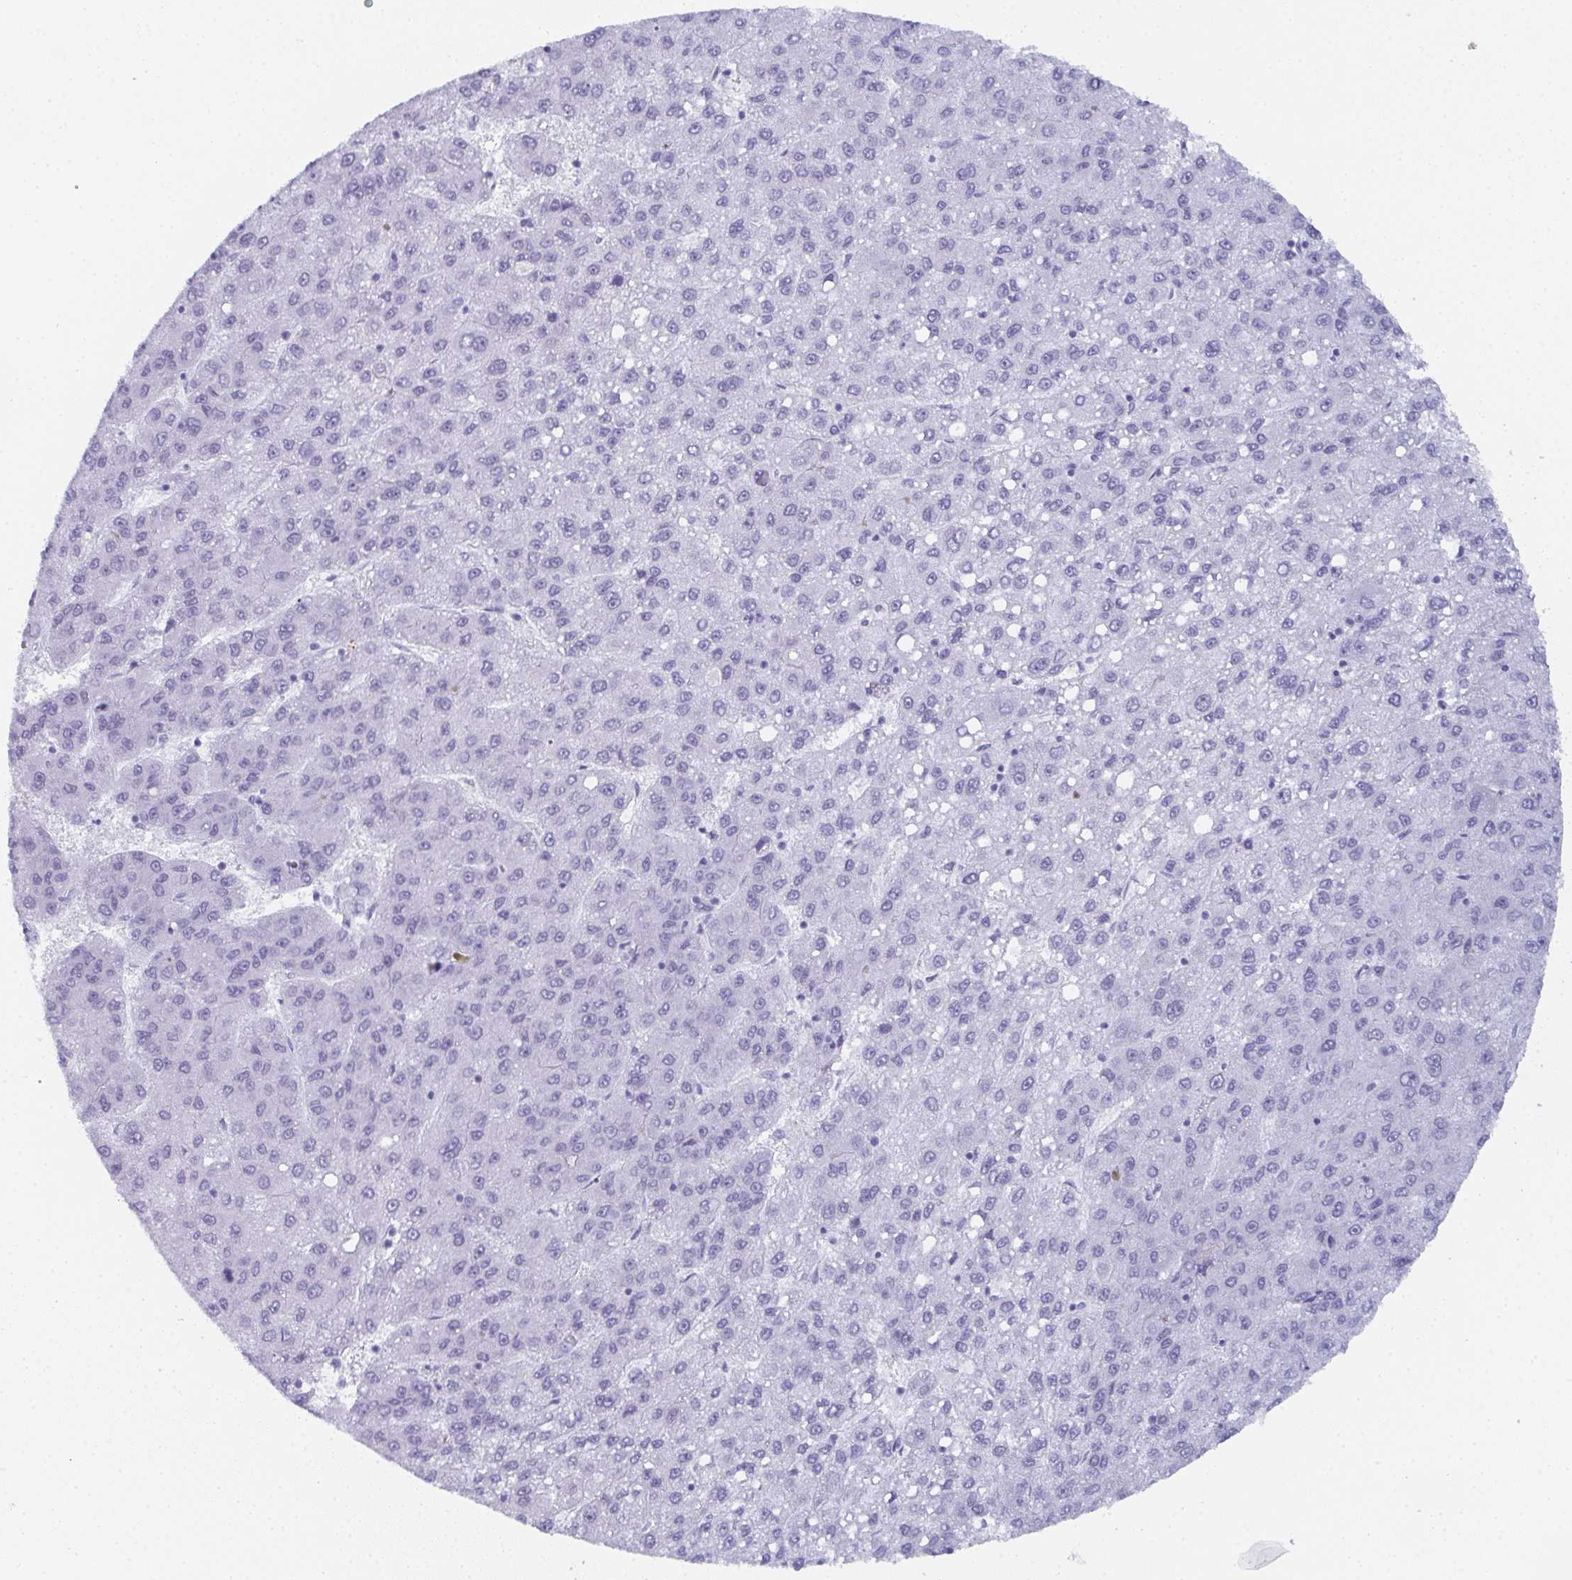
{"staining": {"intensity": "negative", "quantity": "none", "location": "none"}, "tissue": "liver cancer", "cell_type": "Tumor cells", "image_type": "cancer", "snomed": [{"axis": "morphology", "description": "Carcinoma, Hepatocellular, NOS"}, {"axis": "topography", "description": "Liver"}], "caption": "This is an immunohistochemistry (IHC) image of hepatocellular carcinoma (liver). There is no staining in tumor cells.", "gene": "PYCR3", "patient": {"sex": "female", "age": 82}}